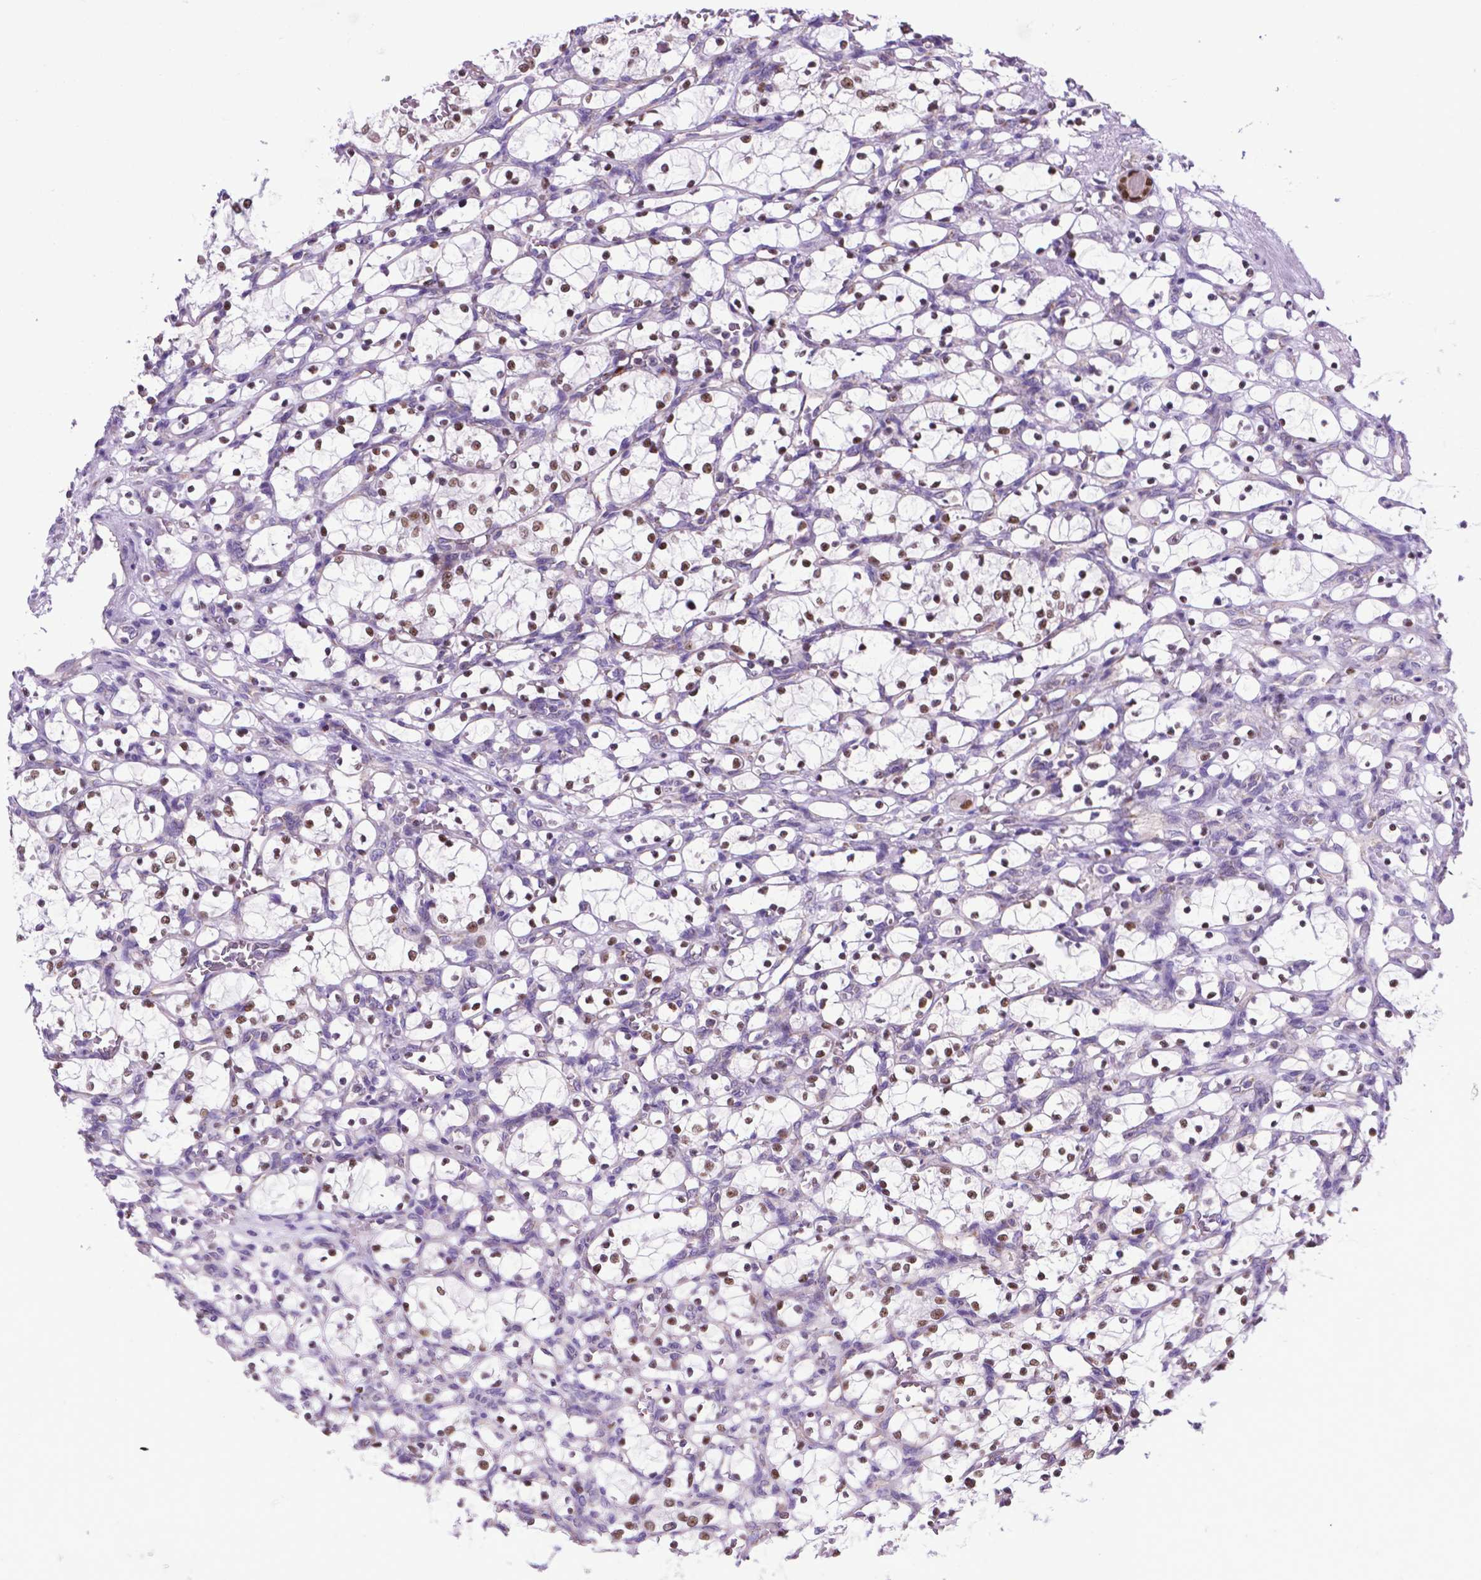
{"staining": {"intensity": "strong", "quantity": ">75%", "location": "nuclear"}, "tissue": "renal cancer", "cell_type": "Tumor cells", "image_type": "cancer", "snomed": [{"axis": "morphology", "description": "Adenocarcinoma, NOS"}, {"axis": "topography", "description": "Kidney"}], "caption": "An immunohistochemistry (IHC) image of neoplastic tissue is shown. Protein staining in brown labels strong nuclear positivity in renal cancer within tumor cells.", "gene": "POU3F3", "patient": {"sex": "female", "age": 69}}